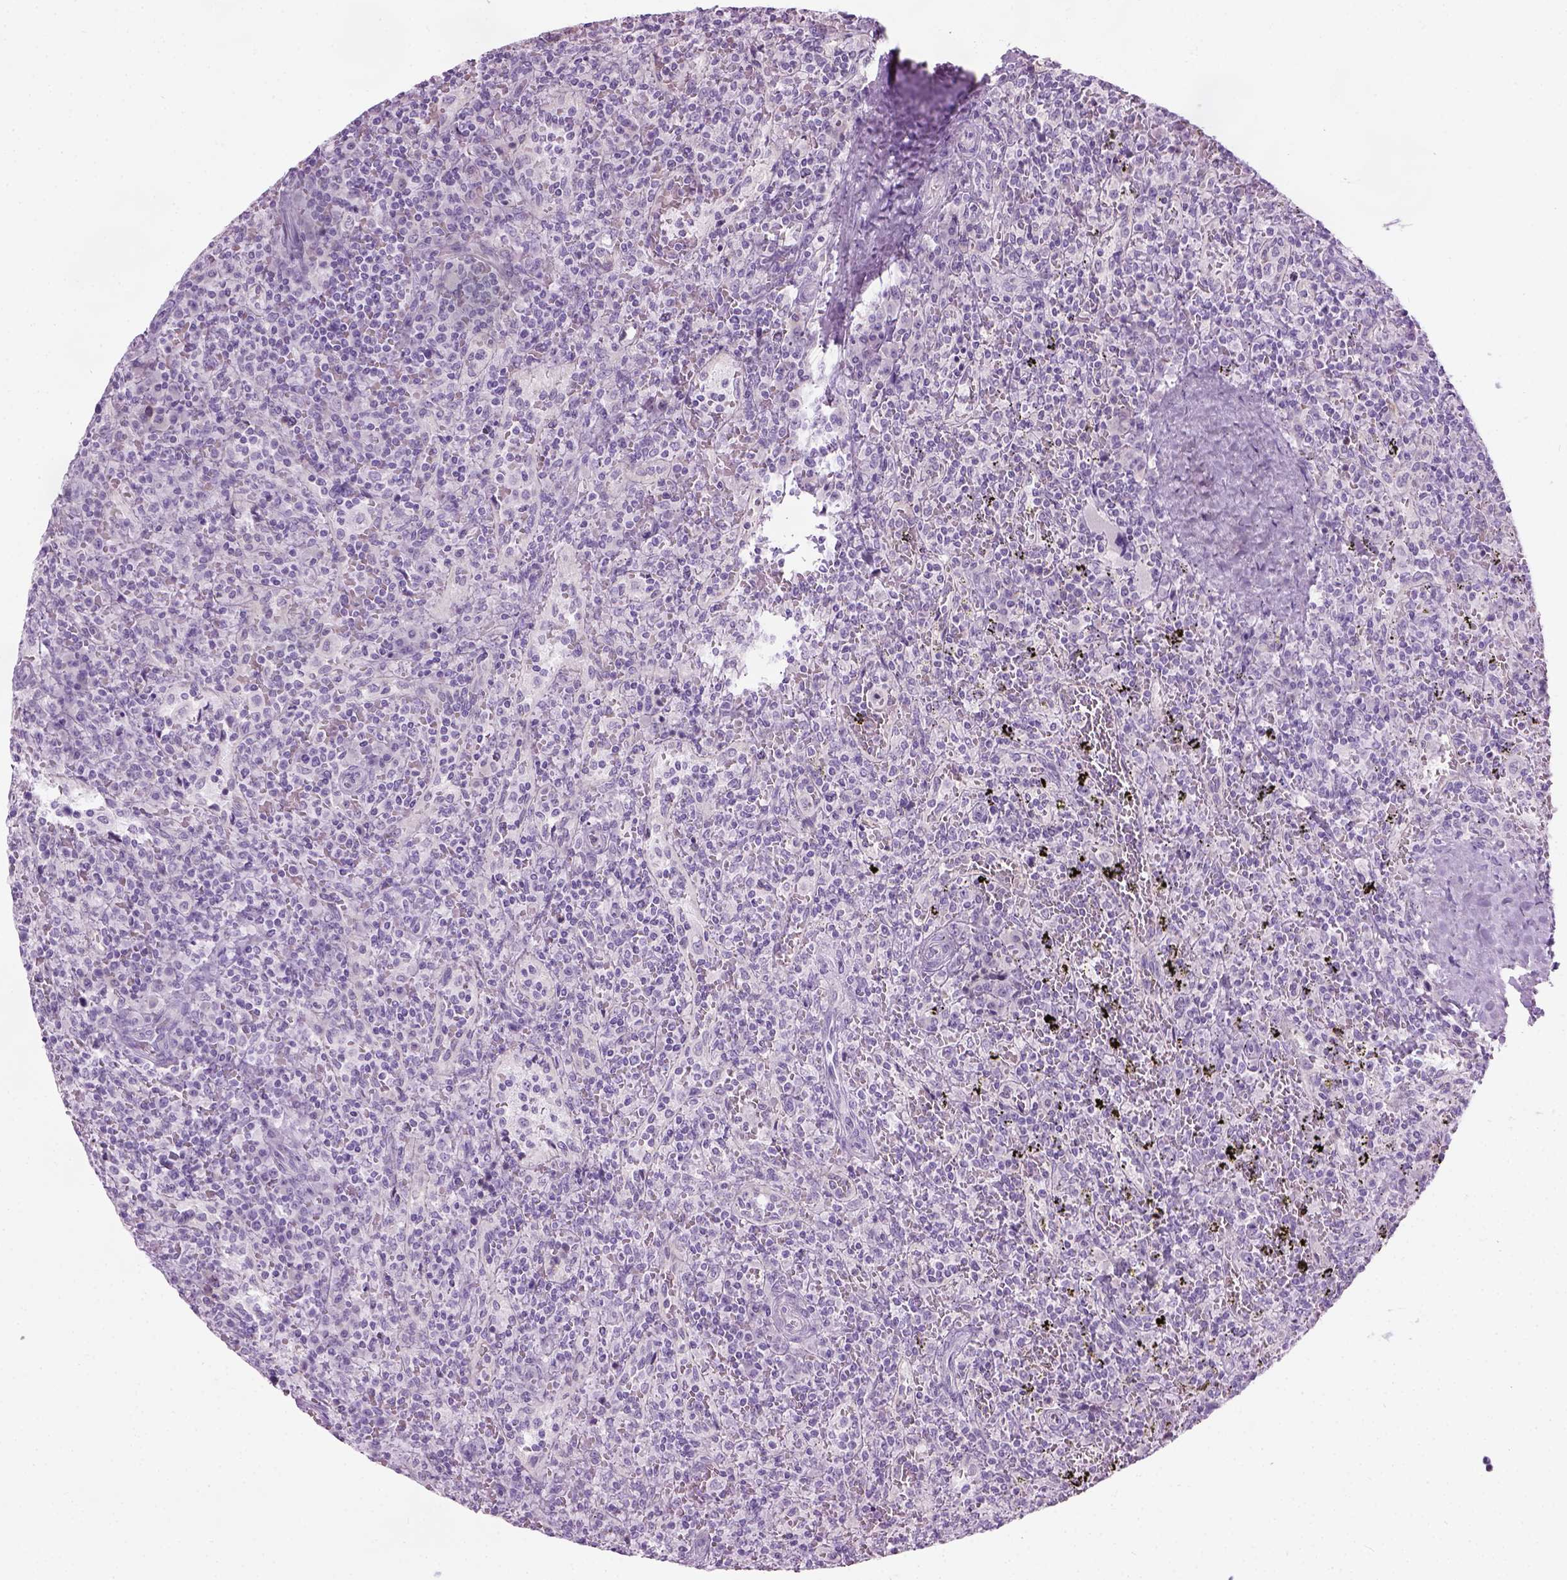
{"staining": {"intensity": "negative", "quantity": "none", "location": "none"}, "tissue": "lymphoma", "cell_type": "Tumor cells", "image_type": "cancer", "snomed": [{"axis": "morphology", "description": "Malignant lymphoma, non-Hodgkin's type, Low grade"}, {"axis": "topography", "description": "Spleen"}], "caption": "Lymphoma stained for a protein using immunohistochemistry (IHC) reveals no positivity tumor cells.", "gene": "CIBAR2", "patient": {"sex": "male", "age": 62}}